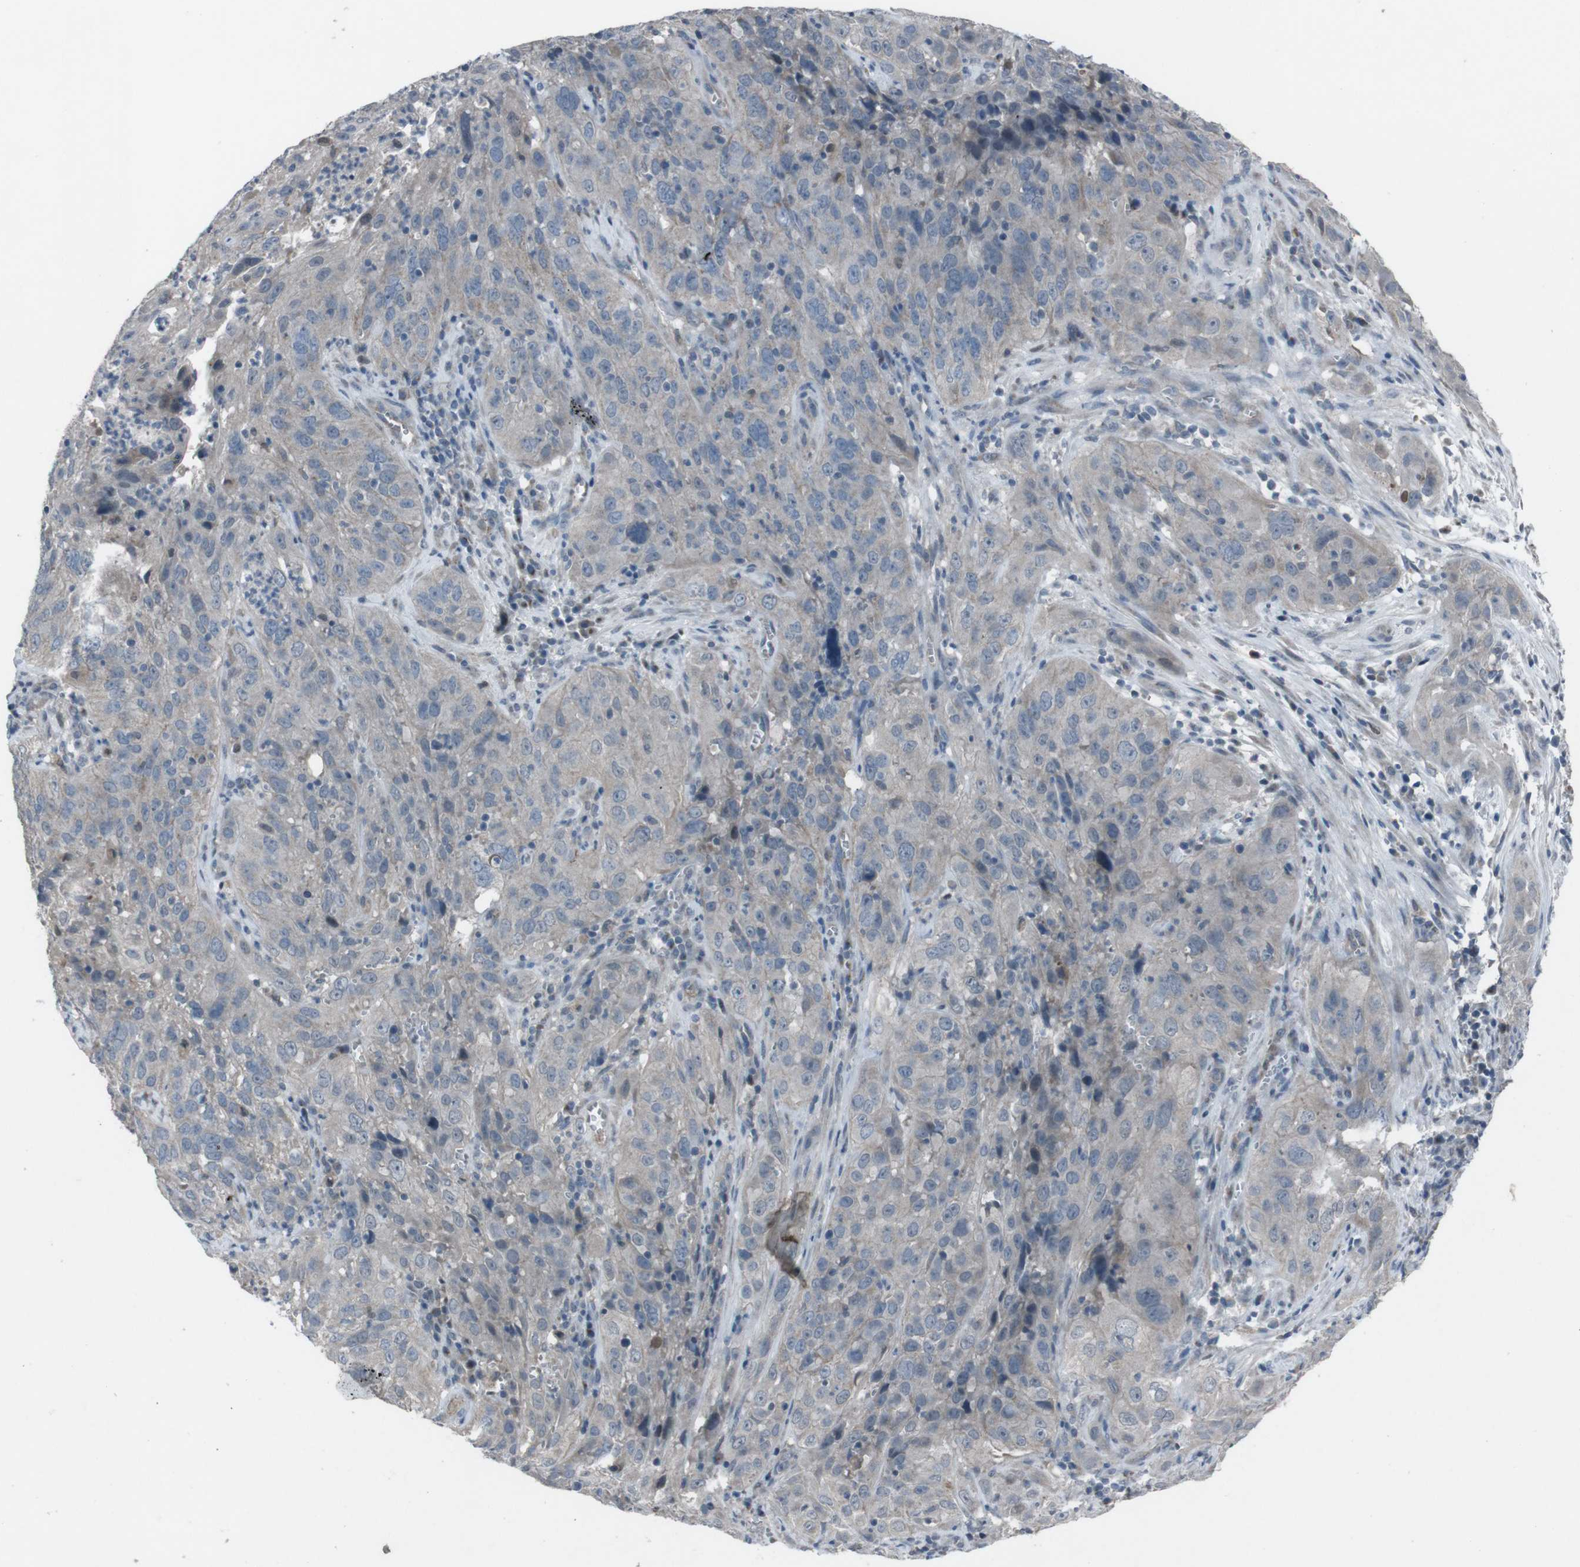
{"staining": {"intensity": "weak", "quantity": ">75%", "location": "cytoplasmic/membranous"}, "tissue": "cervical cancer", "cell_type": "Tumor cells", "image_type": "cancer", "snomed": [{"axis": "morphology", "description": "Squamous cell carcinoma, NOS"}, {"axis": "topography", "description": "Cervix"}], "caption": "Brown immunohistochemical staining in cervical squamous cell carcinoma displays weak cytoplasmic/membranous staining in about >75% of tumor cells.", "gene": "EFNA5", "patient": {"sex": "female", "age": 32}}